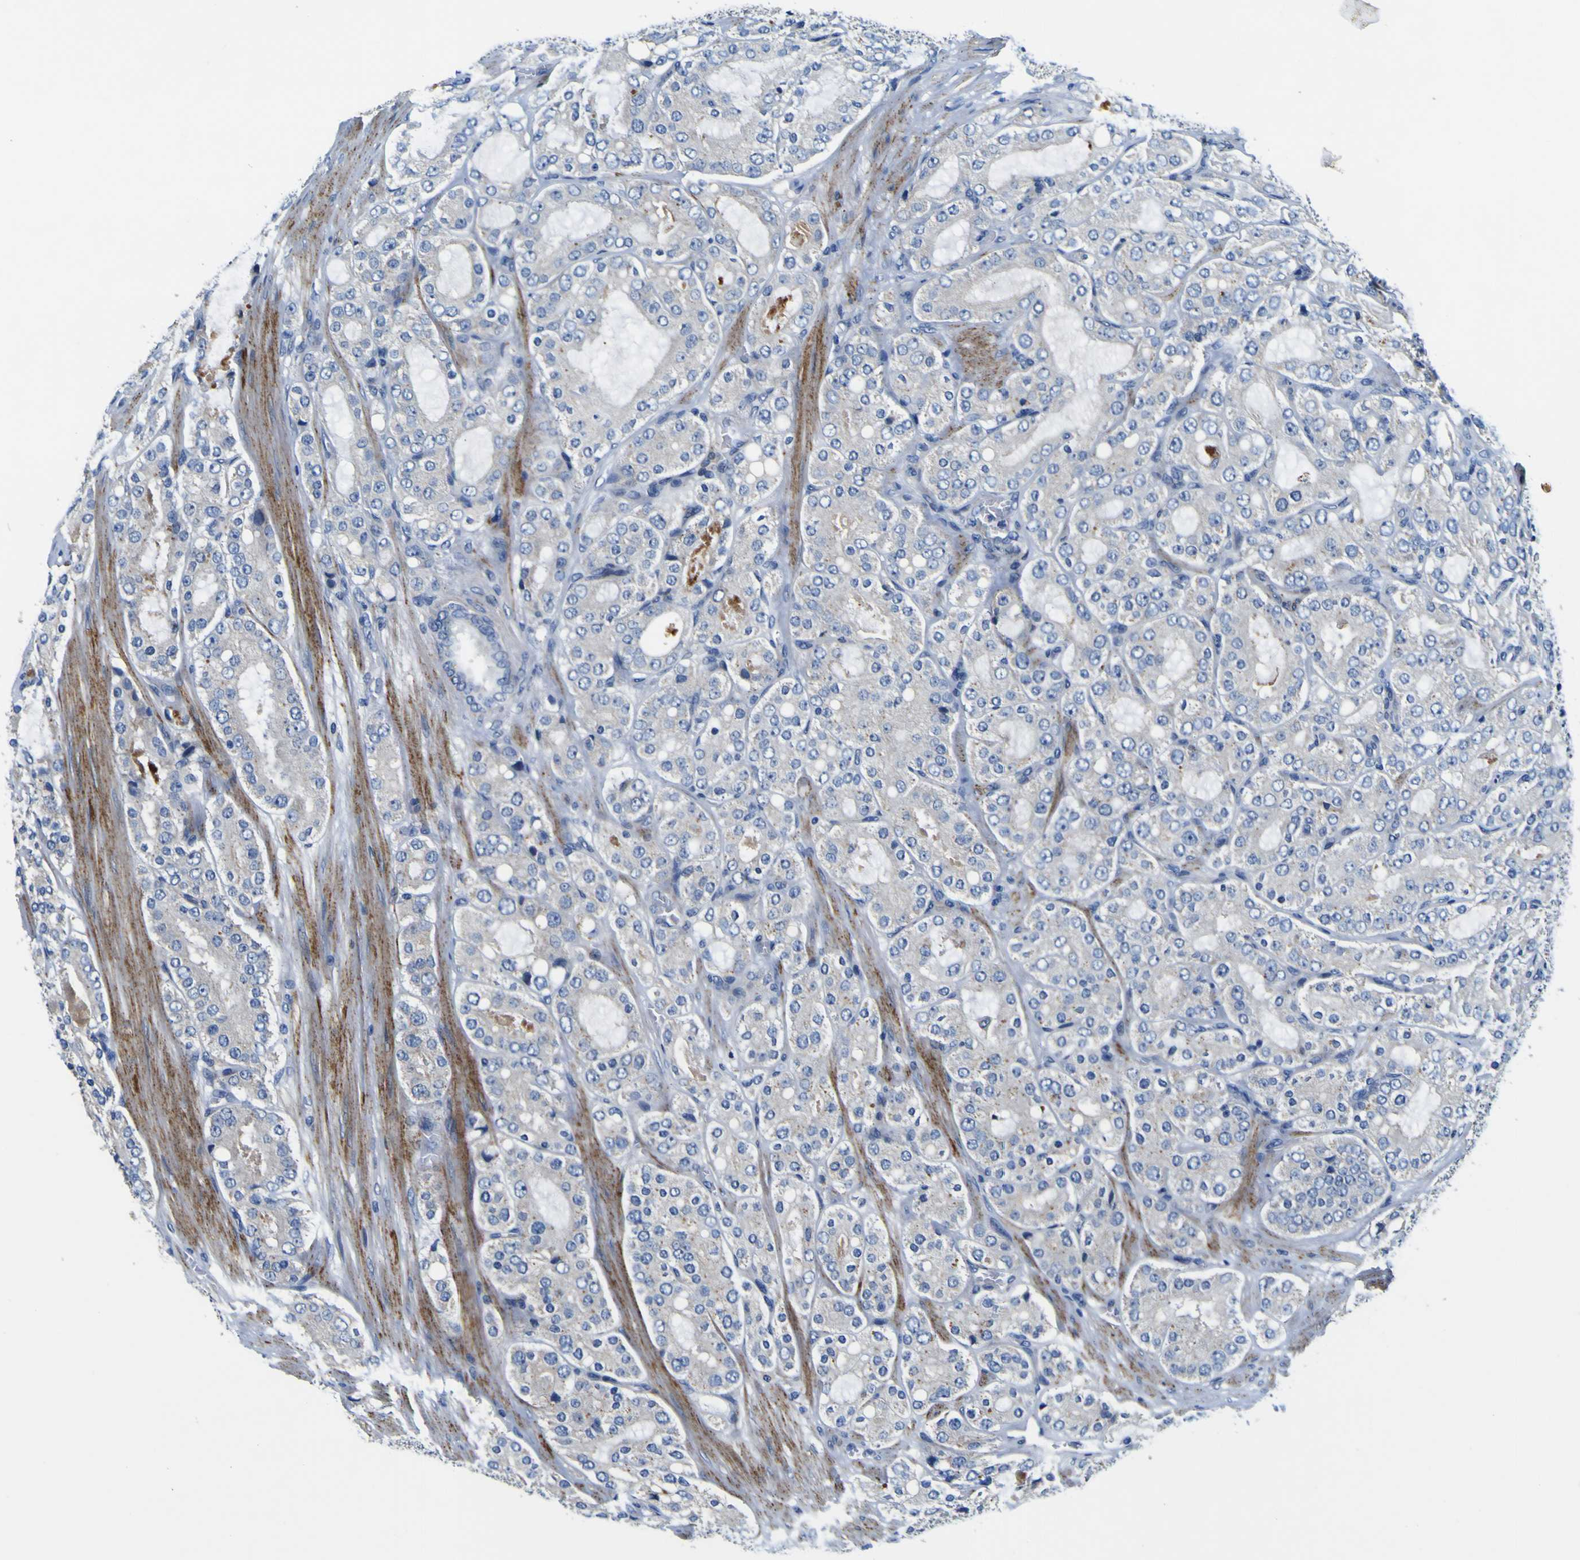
{"staining": {"intensity": "negative", "quantity": "none", "location": "none"}, "tissue": "prostate cancer", "cell_type": "Tumor cells", "image_type": "cancer", "snomed": [{"axis": "morphology", "description": "Adenocarcinoma, High grade"}, {"axis": "topography", "description": "Prostate"}], "caption": "The photomicrograph demonstrates no significant staining in tumor cells of prostate cancer (high-grade adenocarcinoma).", "gene": "AGAP3", "patient": {"sex": "male", "age": 65}}